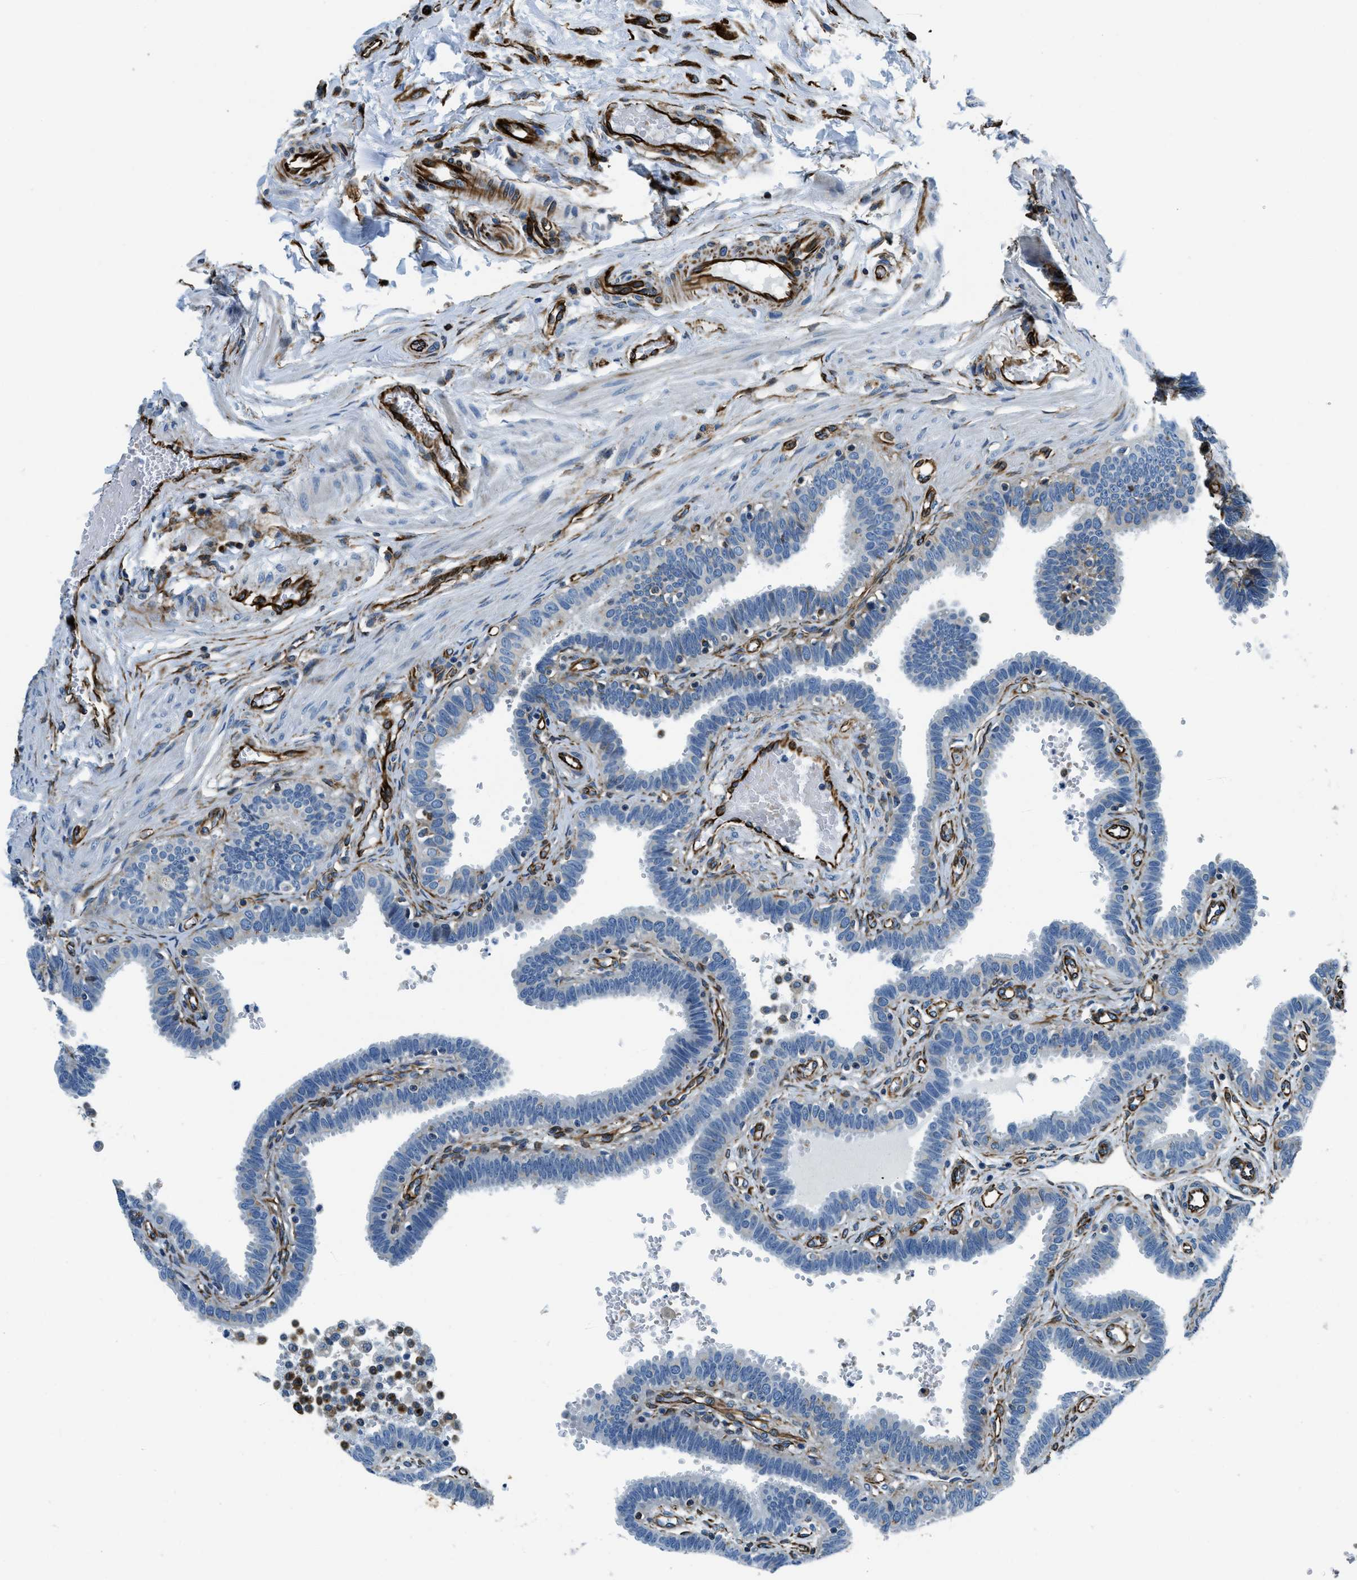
{"staining": {"intensity": "negative", "quantity": "none", "location": "none"}, "tissue": "fallopian tube", "cell_type": "Glandular cells", "image_type": "normal", "snomed": [{"axis": "morphology", "description": "Normal tissue, NOS"}, {"axis": "topography", "description": "Fallopian tube"}, {"axis": "topography", "description": "Placenta"}], "caption": "A high-resolution histopathology image shows IHC staining of normal fallopian tube, which displays no significant positivity in glandular cells. (DAB immunohistochemistry with hematoxylin counter stain).", "gene": "GNS", "patient": {"sex": "female", "age": 34}}